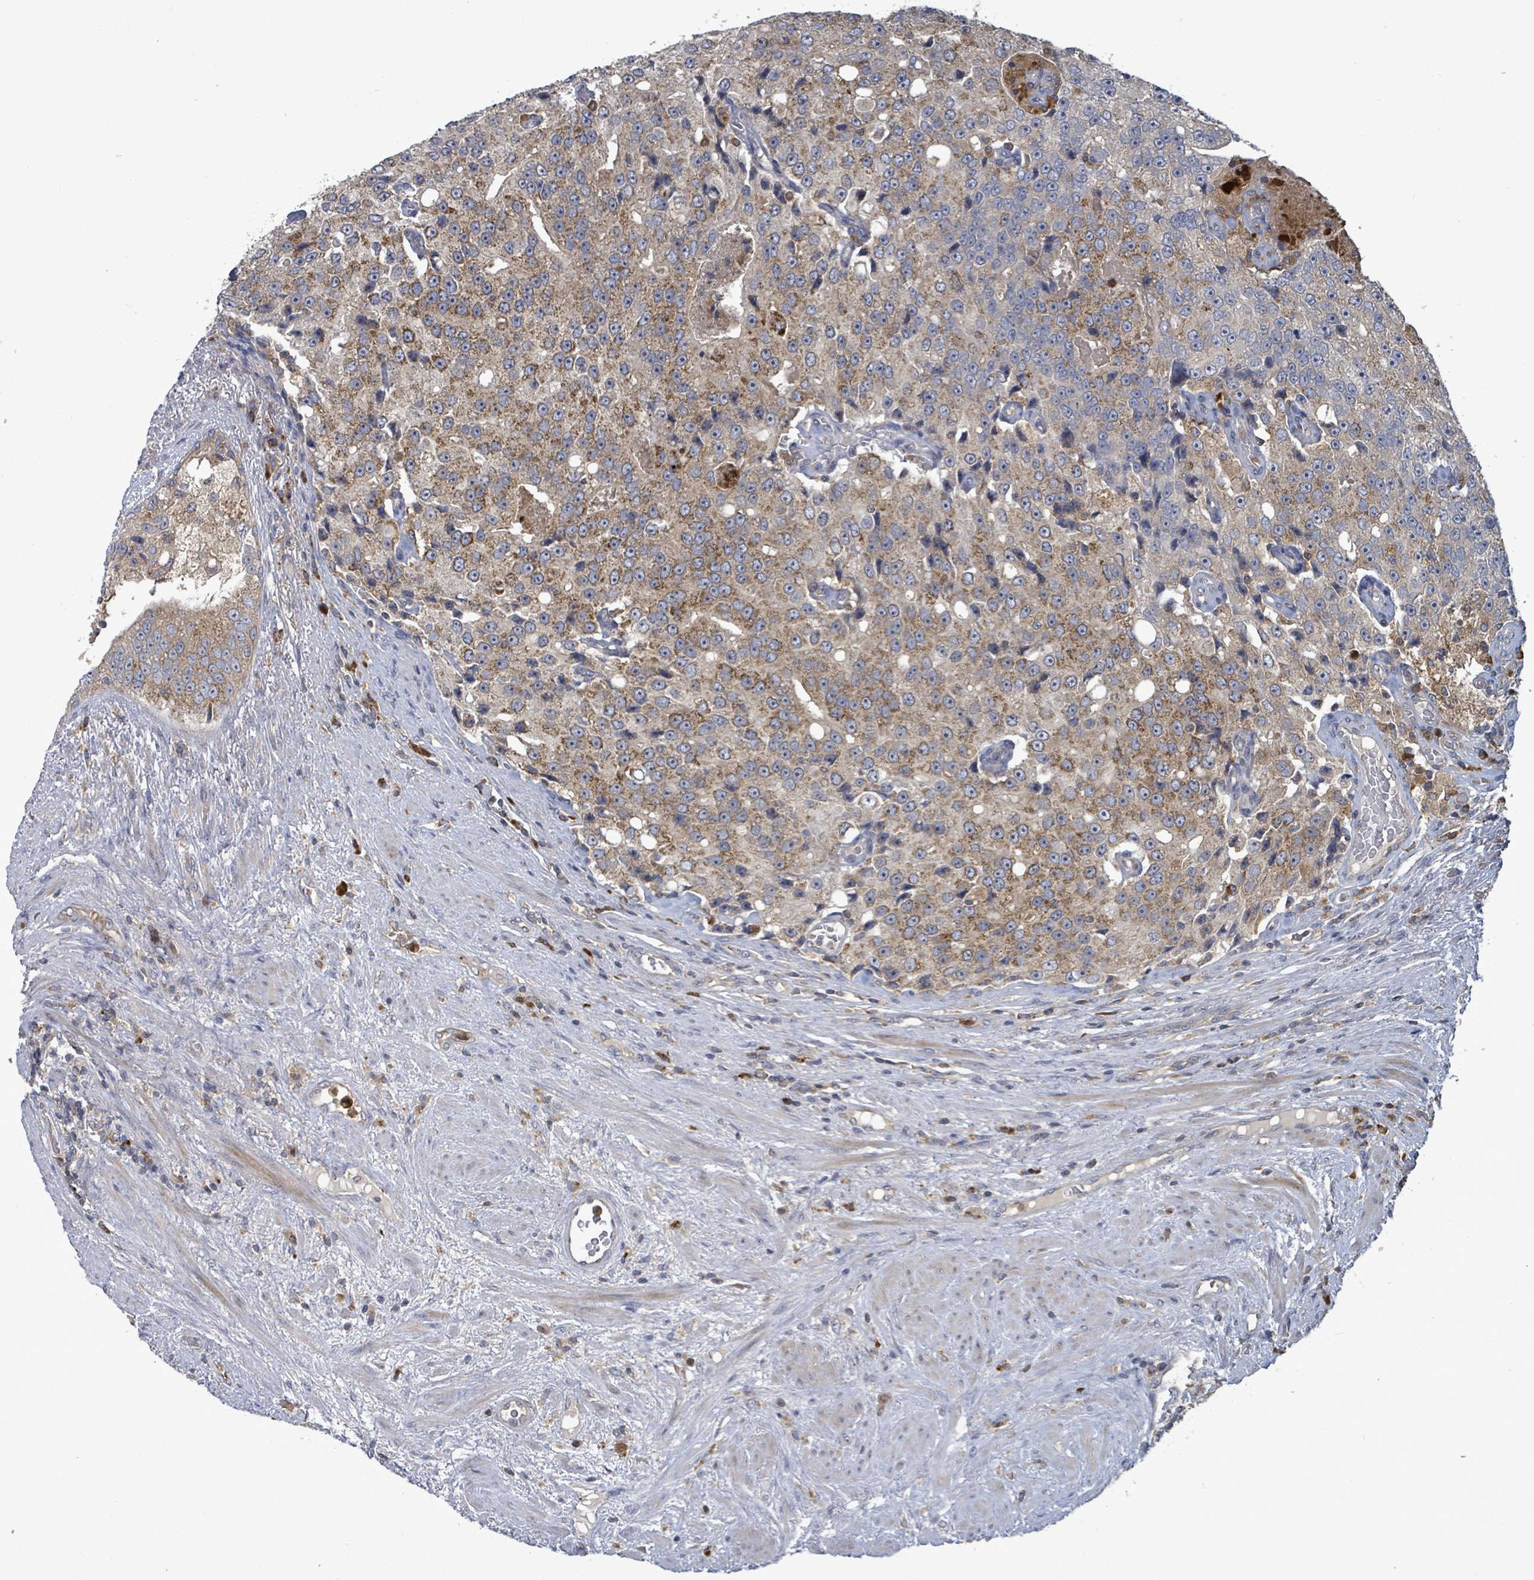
{"staining": {"intensity": "moderate", "quantity": "25%-75%", "location": "cytoplasmic/membranous"}, "tissue": "prostate cancer", "cell_type": "Tumor cells", "image_type": "cancer", "snomed": [{"axis": "morphology", "description": "Adenocarcinoma, High grade"}, {"axis": "topography", "description": "Prostate"}], "caption": "Prostate high-grade adenocarcinoma stained for a protein displays moderate cytoplasmic/membranous positivity in tumor cells. The staining was performed using DAB (3,3'-diaminobenzidine), with brown indicating positive protein expression. Nuclei are stained blue with hematoxylin.", "gene": "SERPINE3", "patient": {"sex": "male", "age": 70}}